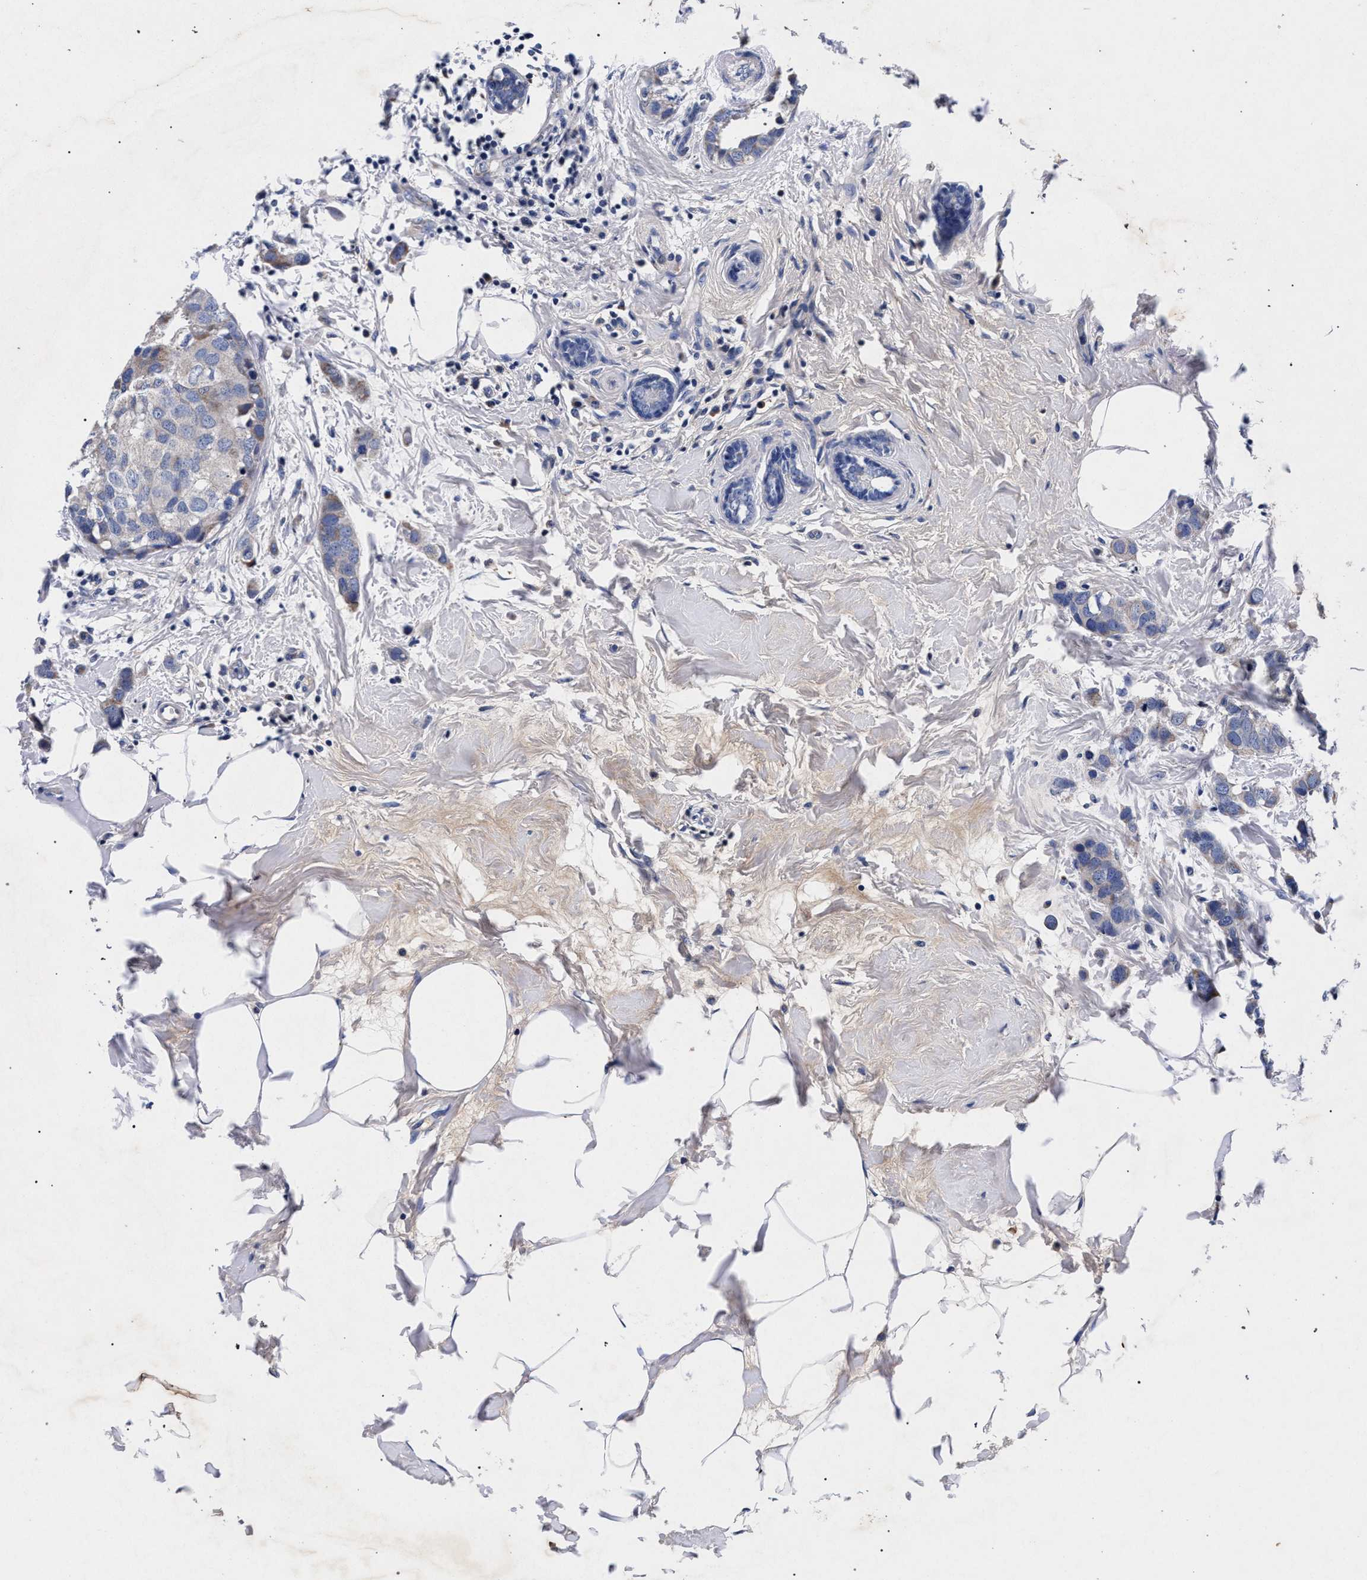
{"staining": {"intensity": "weak", "quantity": "<25%", "location": "cytoplasmic/membranous"}, "tissue": "breast cancer", "cell_type": "Tumor cells", "image_type": "cancer", "snomed": [{"axis": "morphology", "description": "Normal tissue, NOS"}, {"axis": "morphology", "description": "Duct carcinoma"}, {"axis": "topography", "description": "Breast"}], "caption": "Breast cancer (intraductal carcinoma) stained for a protein using immunohistochemistry (IHC) exhibits no expression tumor cells.", "gene": "HSD17B14", "patient": {"sex": "female", "age": 50}}